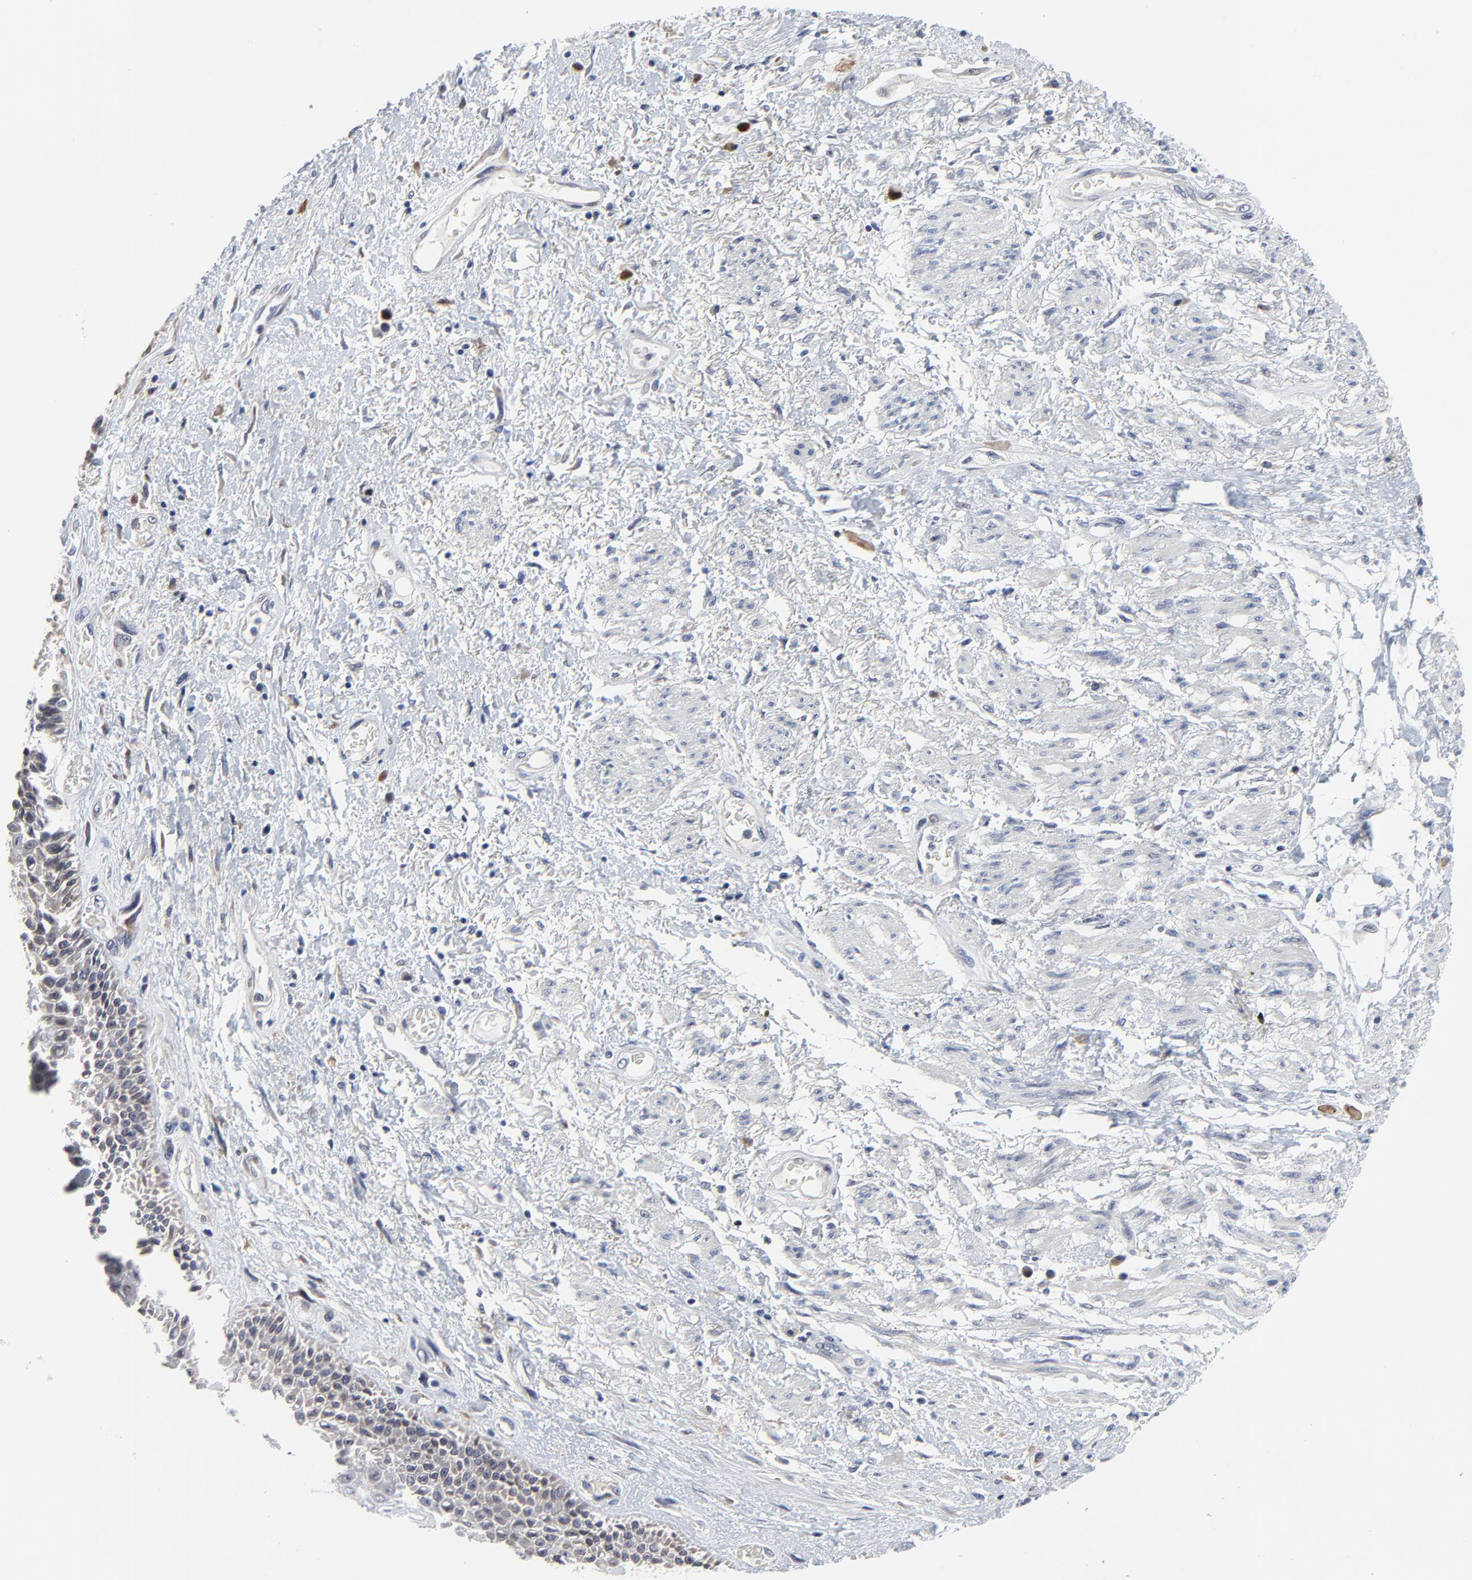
{"staining": {"intensity": "moderate", "quantity": "<25%", "location": "cytoplasmic/membranous,nuclear"}, "tissue": "skin", "cell_type": "Epidermal cells", "image_type": "normal", "snomed": [{"axis": "morphology", "description": "Normal tissue, NOS"}, {"axis": "topography", "description": "Anal"}], "caption": "Brown immunohistochemical staining in benign human skin exhibits moderate cytoplasmic/membranous,nuclear expression in about <25% of epidermal cells. The protein is shown in brown color, while the nuclei are stained blue.", "gene": "NLGN3", "patient": {"sex": "female", "age": 46}}